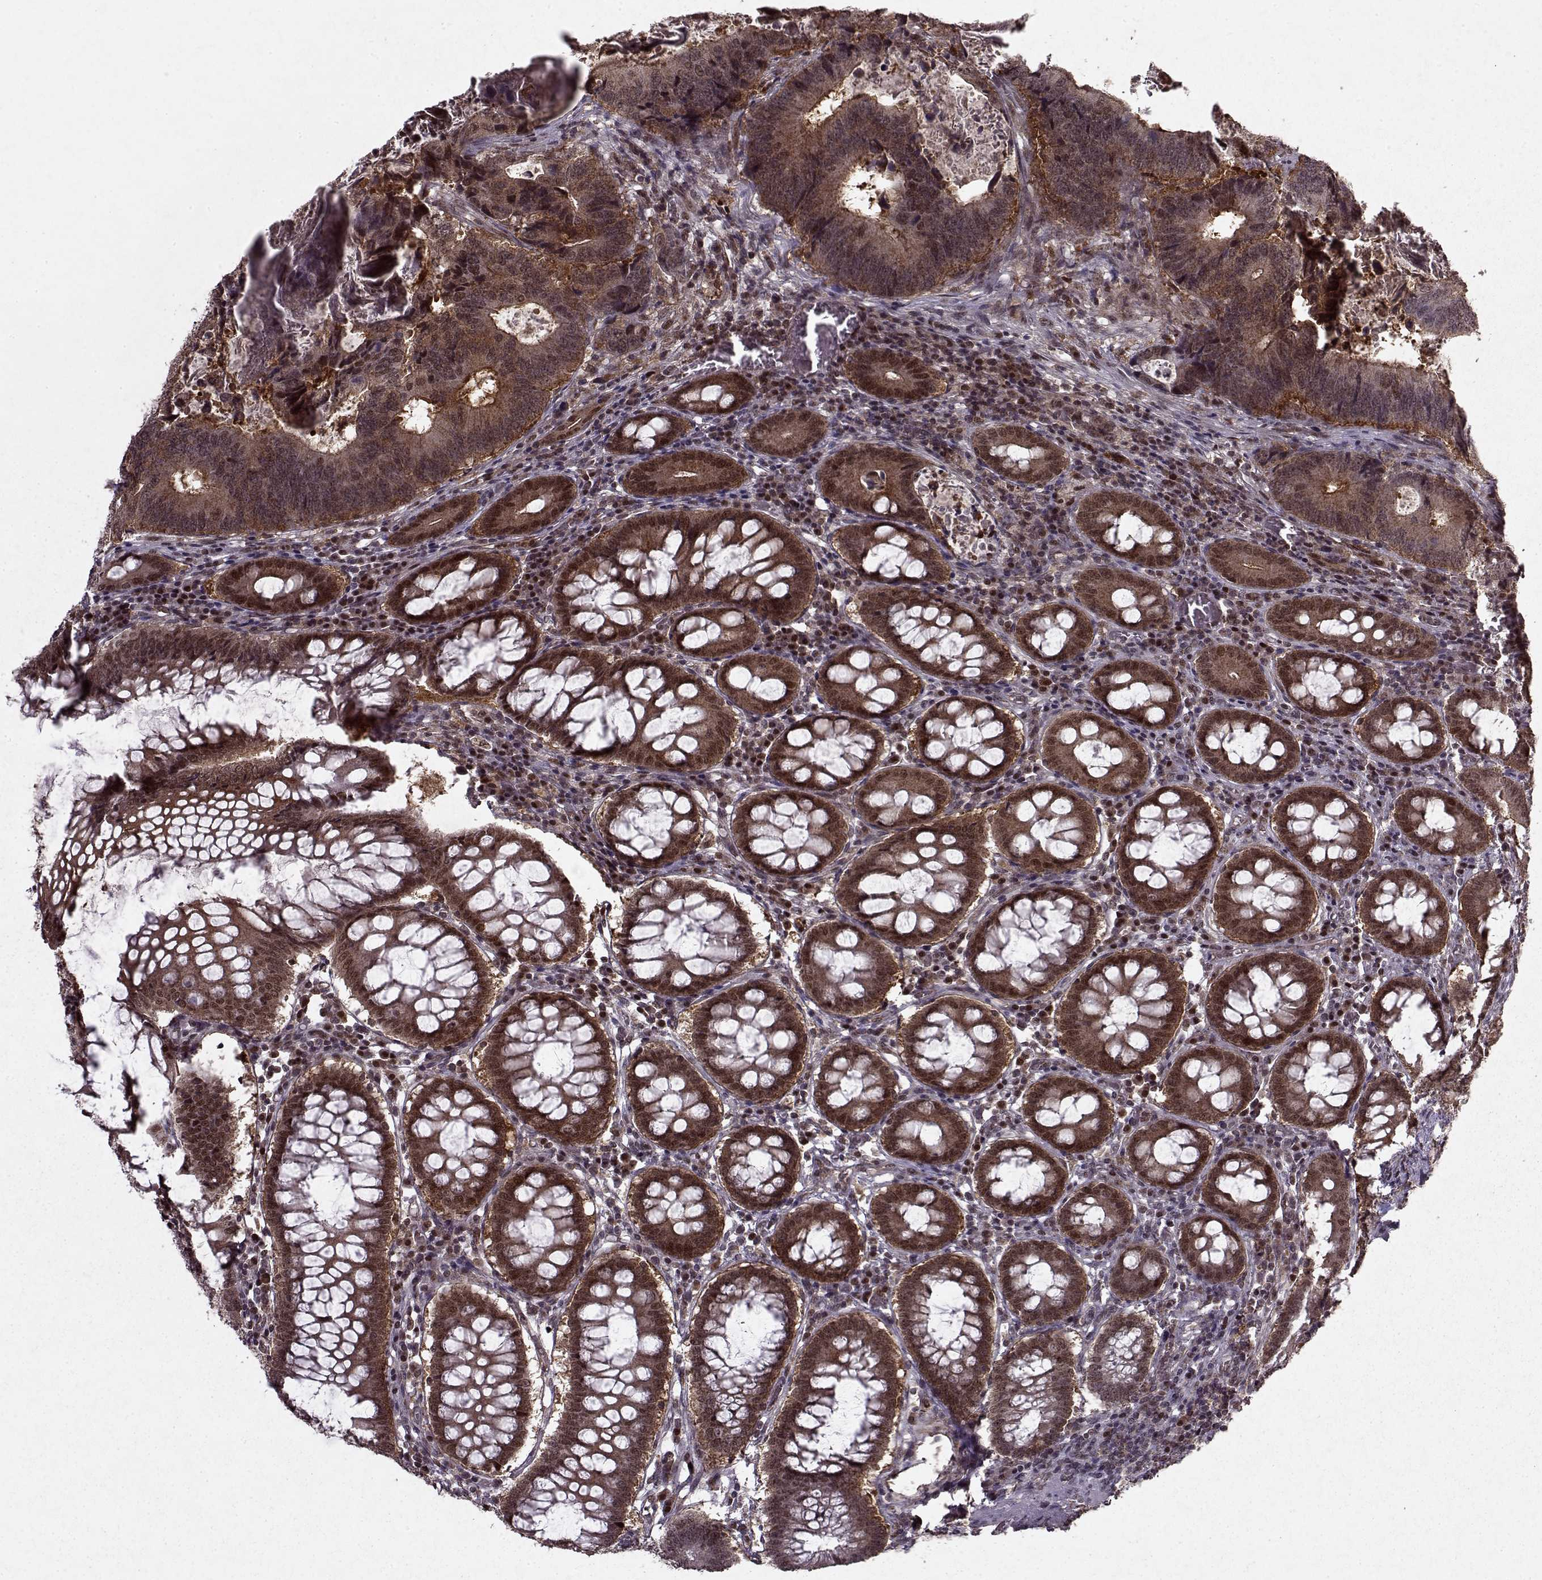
{"staining": {"intensity": "moderate", "quantity": ">75%", "location": "cytoplasmic/membranous"}, "tissue": "colorectal cancer", "cell_type": "Tumor cells", "image_type": "cancer", "snomed": [{"axis": "morphology", "description": "Adenocarcinoma, NOS"}, {"axis": "topography", "description": "Colon"}], "caption": "DAB immunohistochemical staining of human colorectal cancer (adenocarcinoma) exhibits moderate cytoplasmic/membranous protein positivity in about >75% of tumor cells. The staining is performed using DAB brown chromogen to label protein expression. The nuclei are counter-stained blue using hematoxylin.", "gene": "PSMA7", "patient": {"sex": "female", "age": 82}}